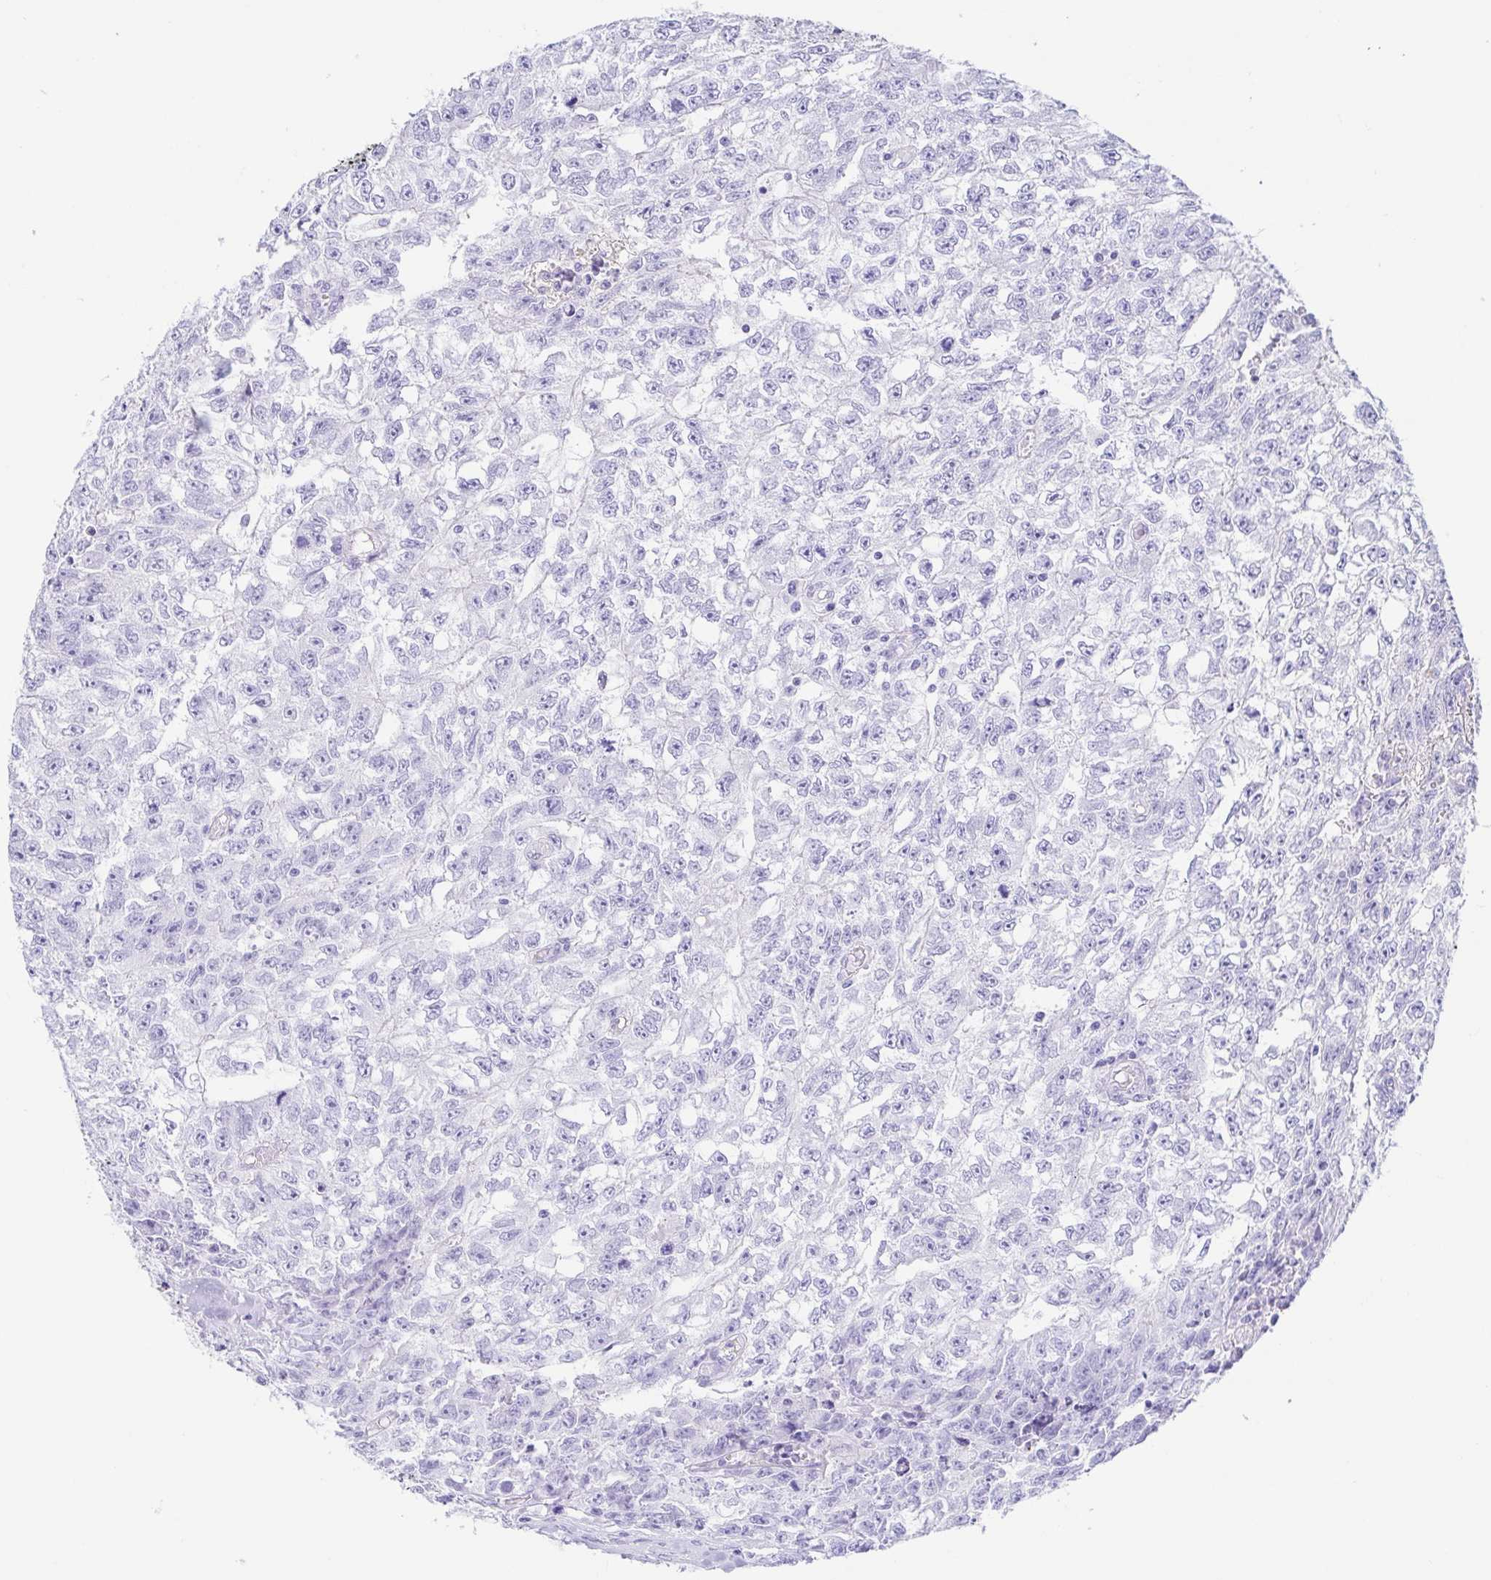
{"staining": {"intensity": "negative", "quantity": "none", "location": "none"}, "tissue": "testis cancer", "cell_type": "Tumor cells", "image_type": "cancer", "snomed": [{"axis": "morphology", "description": "Carcinoma, Embryonal, NOS"}, {"axis": "morphology", "description": "Teratoma, malignant, NOS"}, {"axis": "topography", "description": "Testis"}], "caption": "Immunohistochemistry image of human testis embryonal carcinoma stained for a protein (brown), which shows no positivity in tumor cells.", "gene": "GKN1", "patient": {"sex": "male", "age": 24}}